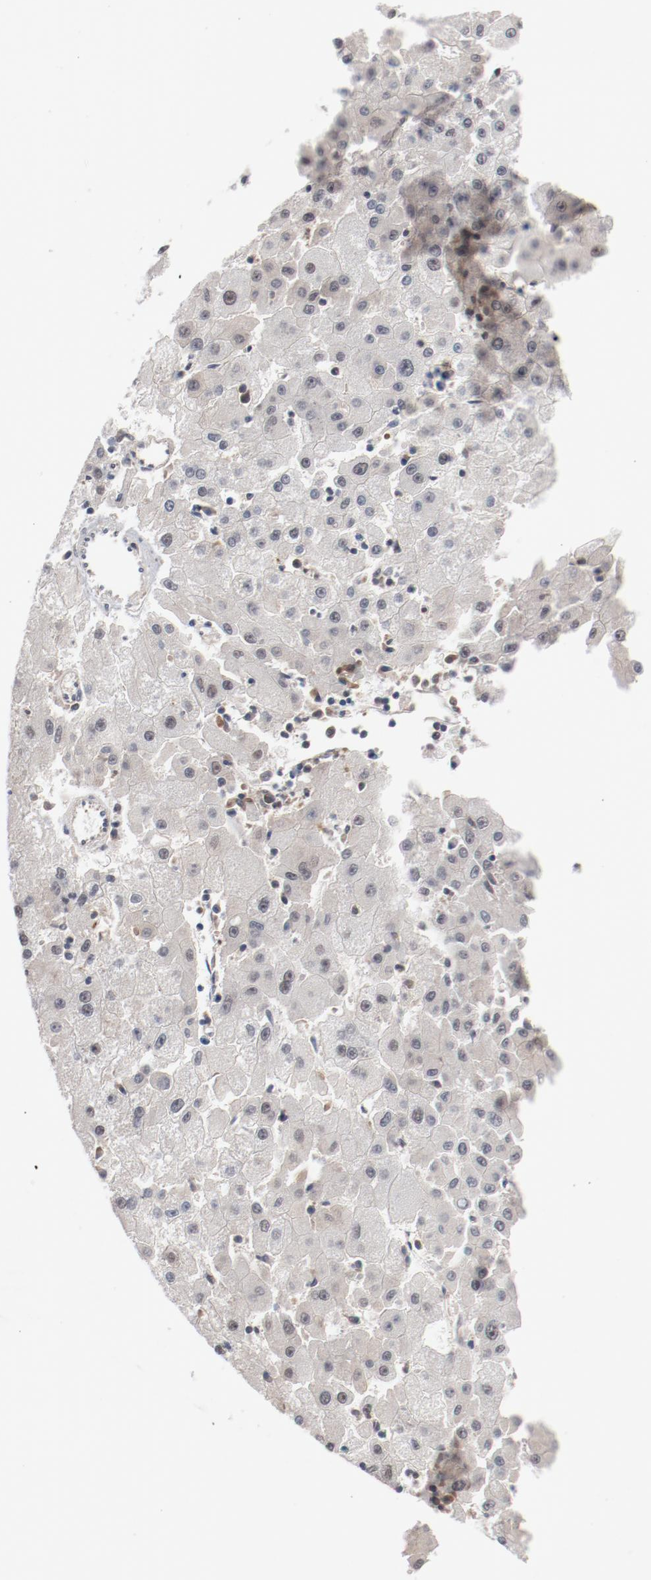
{"staining": {"intensity": "weak", "quantity": "25%-75%", "location": "cytoplasmic/membranous,nuclear"}, "tissue": "liver cancer", "cell_type": "Tumor cells", "image_type": "cancer", "snomed": [{"axis": "morphology", "description": "Carcinoma, Hepatocellular, NOS"}, {"axis": "topography", "description": "Liver"}], "caption": "Brown immunohistochemical staining in liver hepatocellular carcinoma exhibits weak cytoplasmic/membranous and nuclear positivity in about 25%-75% of tumor cells.", "gene": "BUB3", "patient": {"sex": "male", "age": 72}}